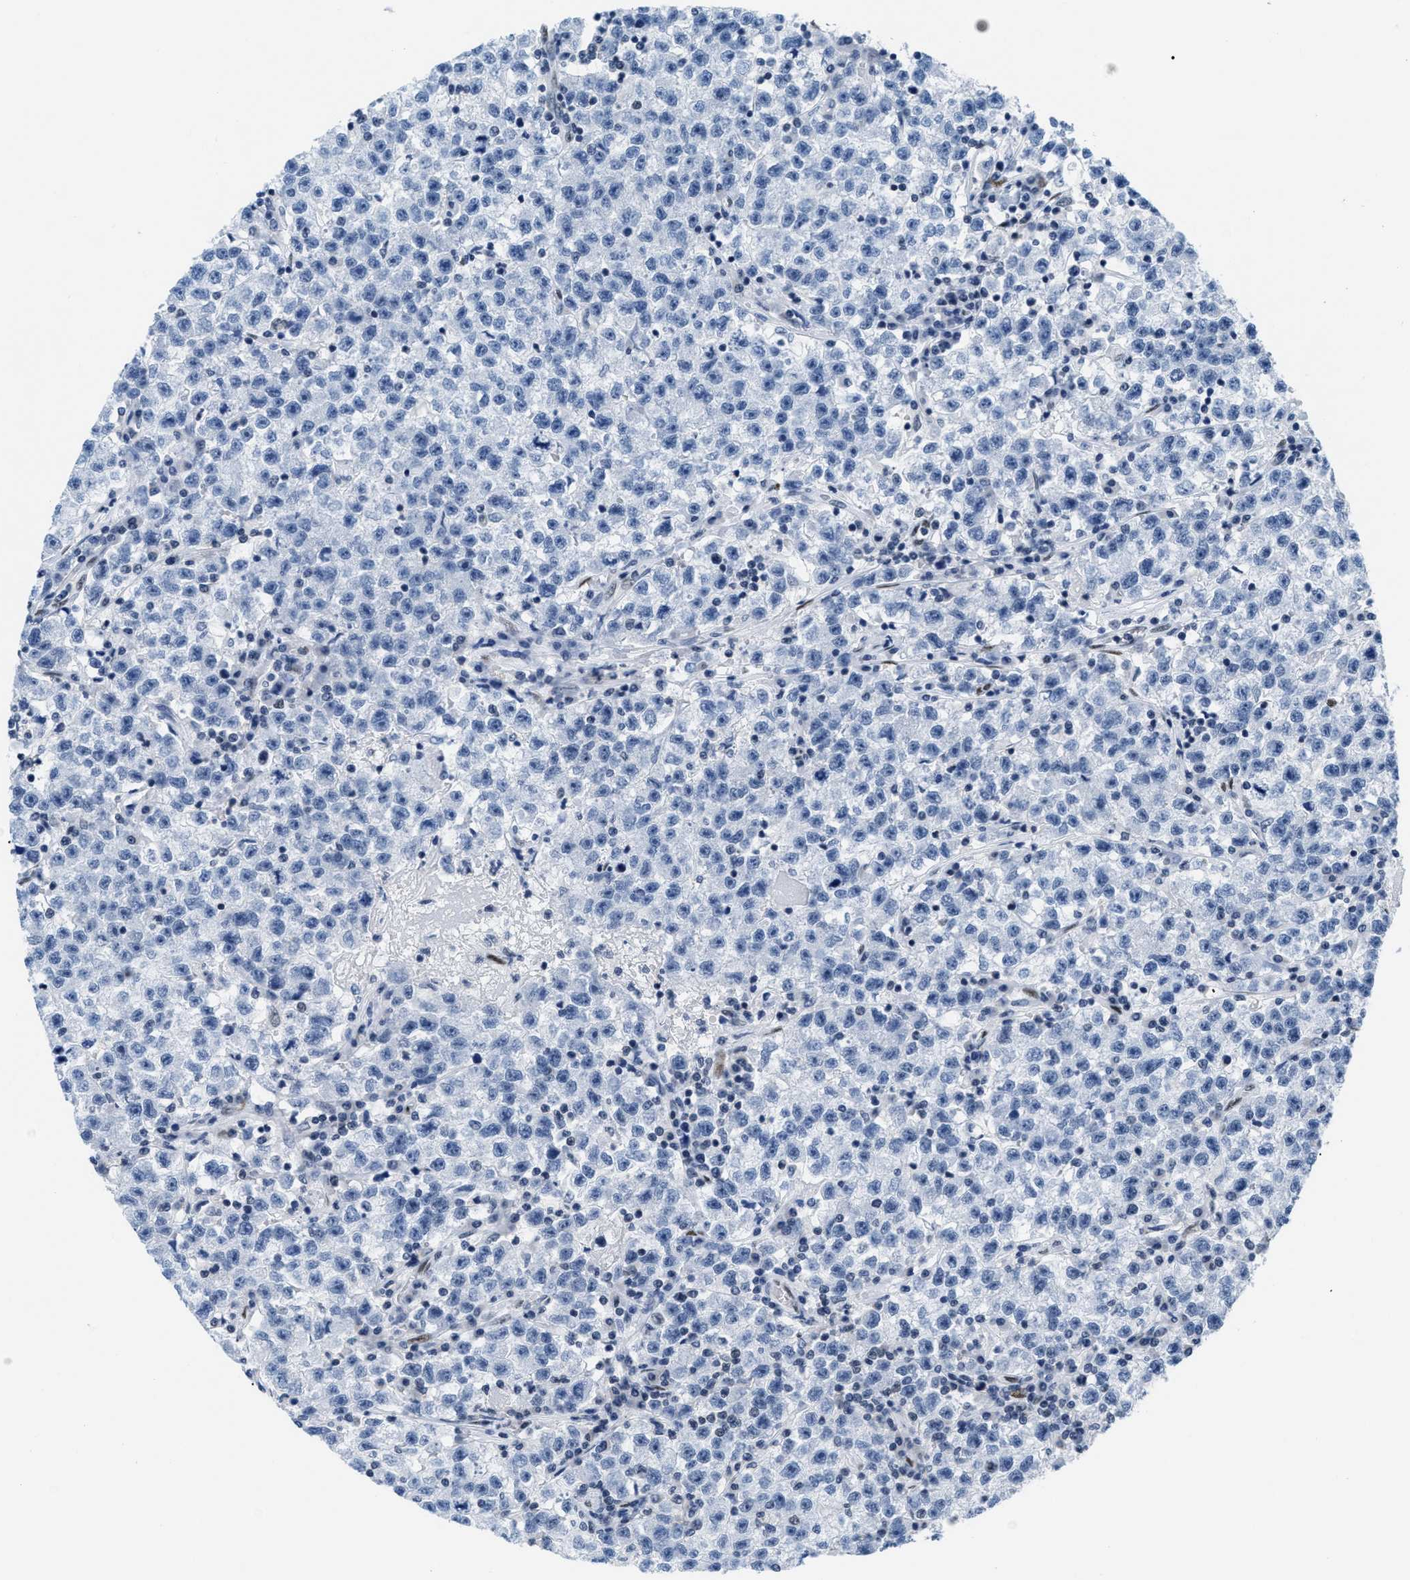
{"staining": {"intensity": "negative", "quantity": "none", "location": "none"}, "tissue": "testis cancer", "cell_type": "Tumor cells", "image_type": "cancer", "snomed": [{"axis": "morphology", "description": "Seminoma, NOS"}, {"axis": "topography", "description": "Testis"}], "caption": "High power microscopy histopathology image of an immunohistochemistry (IHC) micrograph of testis seminoma, revealing no significant staining in tumor cells.", "gene": "CTBP1", "patient": {"sex": "male", "age": 22}}